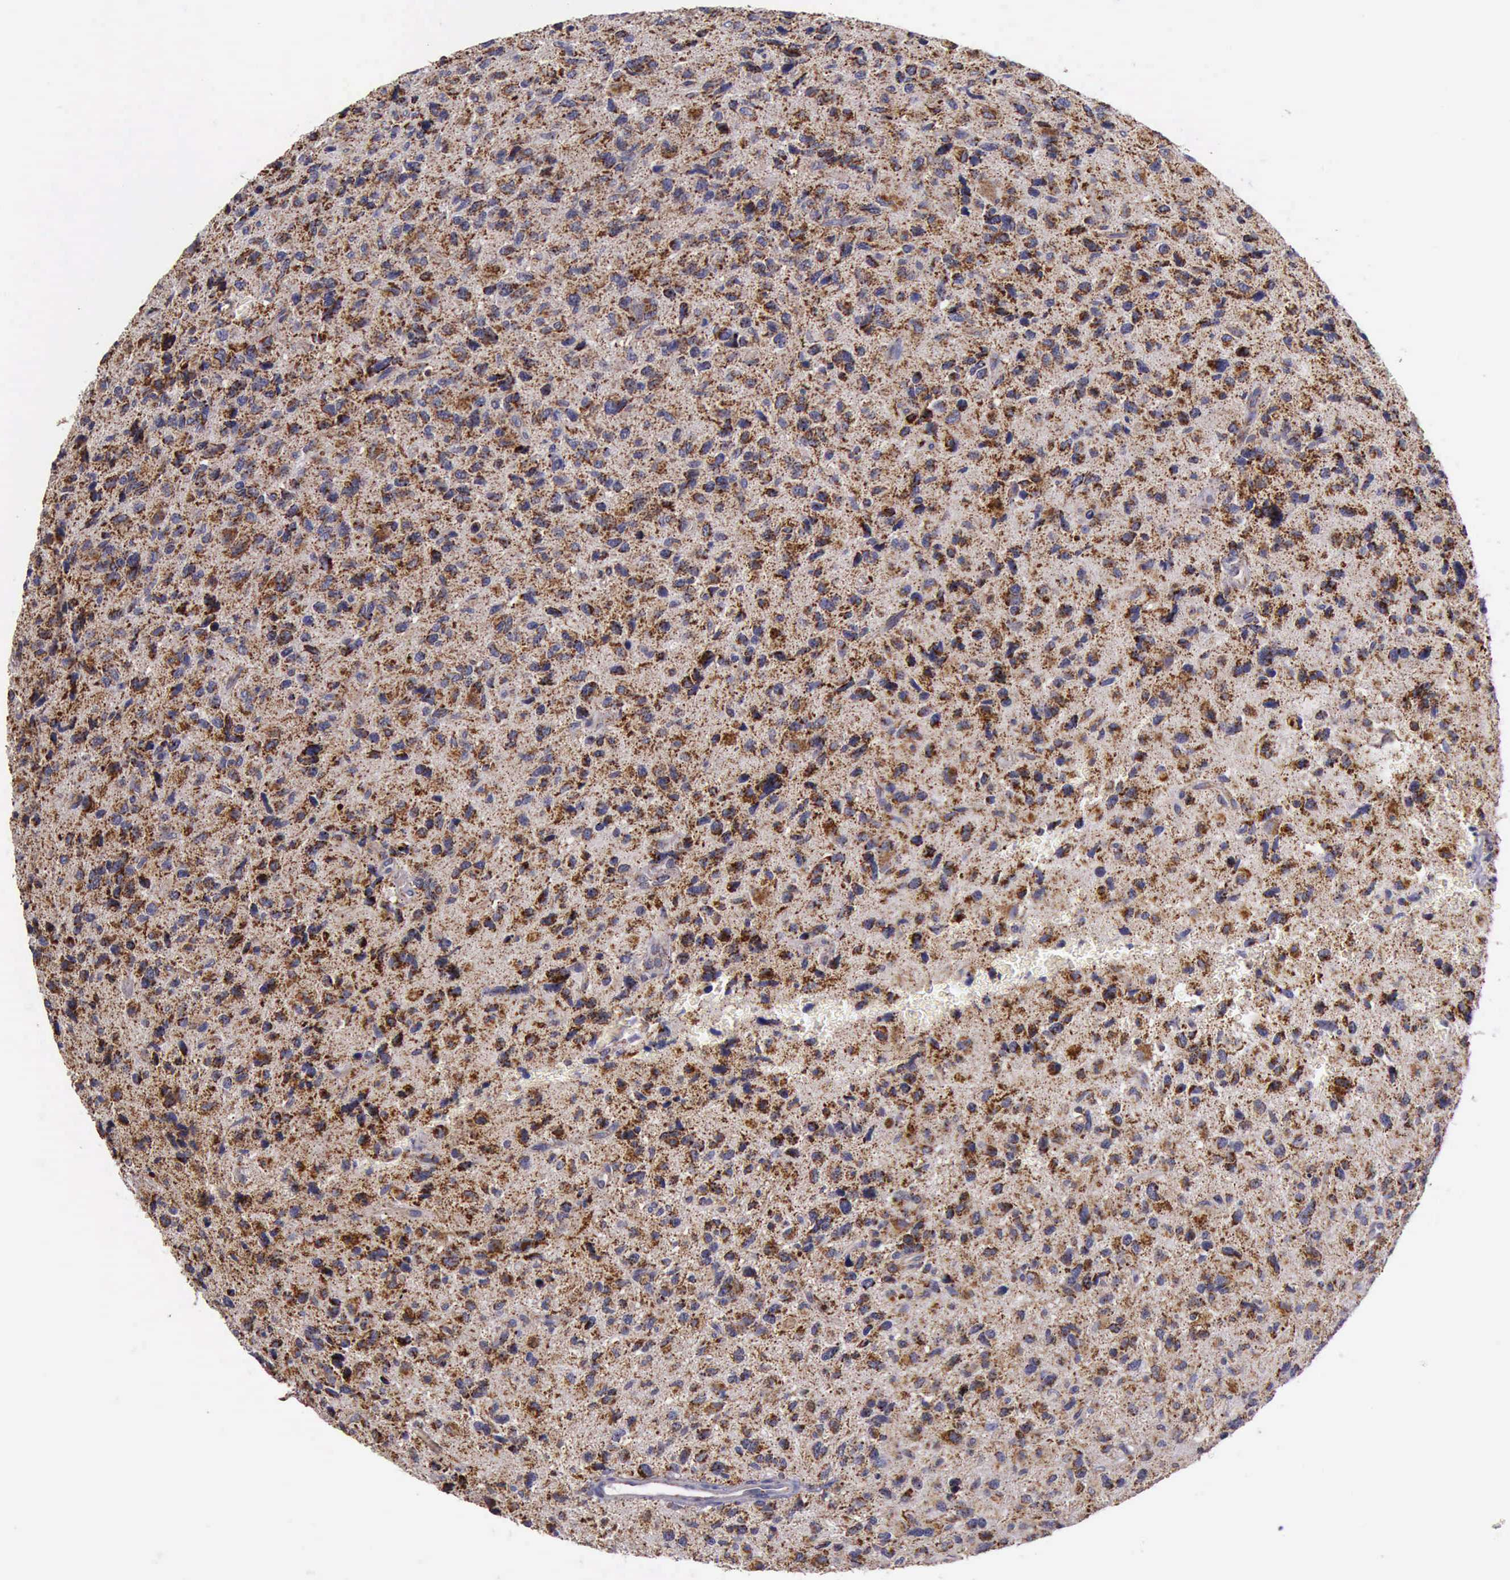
{"staining": {"intensity": "strong", "quantity": "25%-75%", "location": "cytoplasmic/membranous"}, "tissue": "glioma", "cell_type": "Tumor cells", "image_type": "cancer", "snomed": [{"axis": "morphology", "description": "Glioma, malignant, High grade"}, {"axis": "topography", "description": "Brain"}], "caption": "Brown immunohistochemical staining in glioma shows strong cytoplasmic/membranous staining in about 25%-75% of tumor cells. (IHC, brightfield microscopy, high magnification).", "gene": "TXN2", "patient": {"sex": "female", "age": 60}}